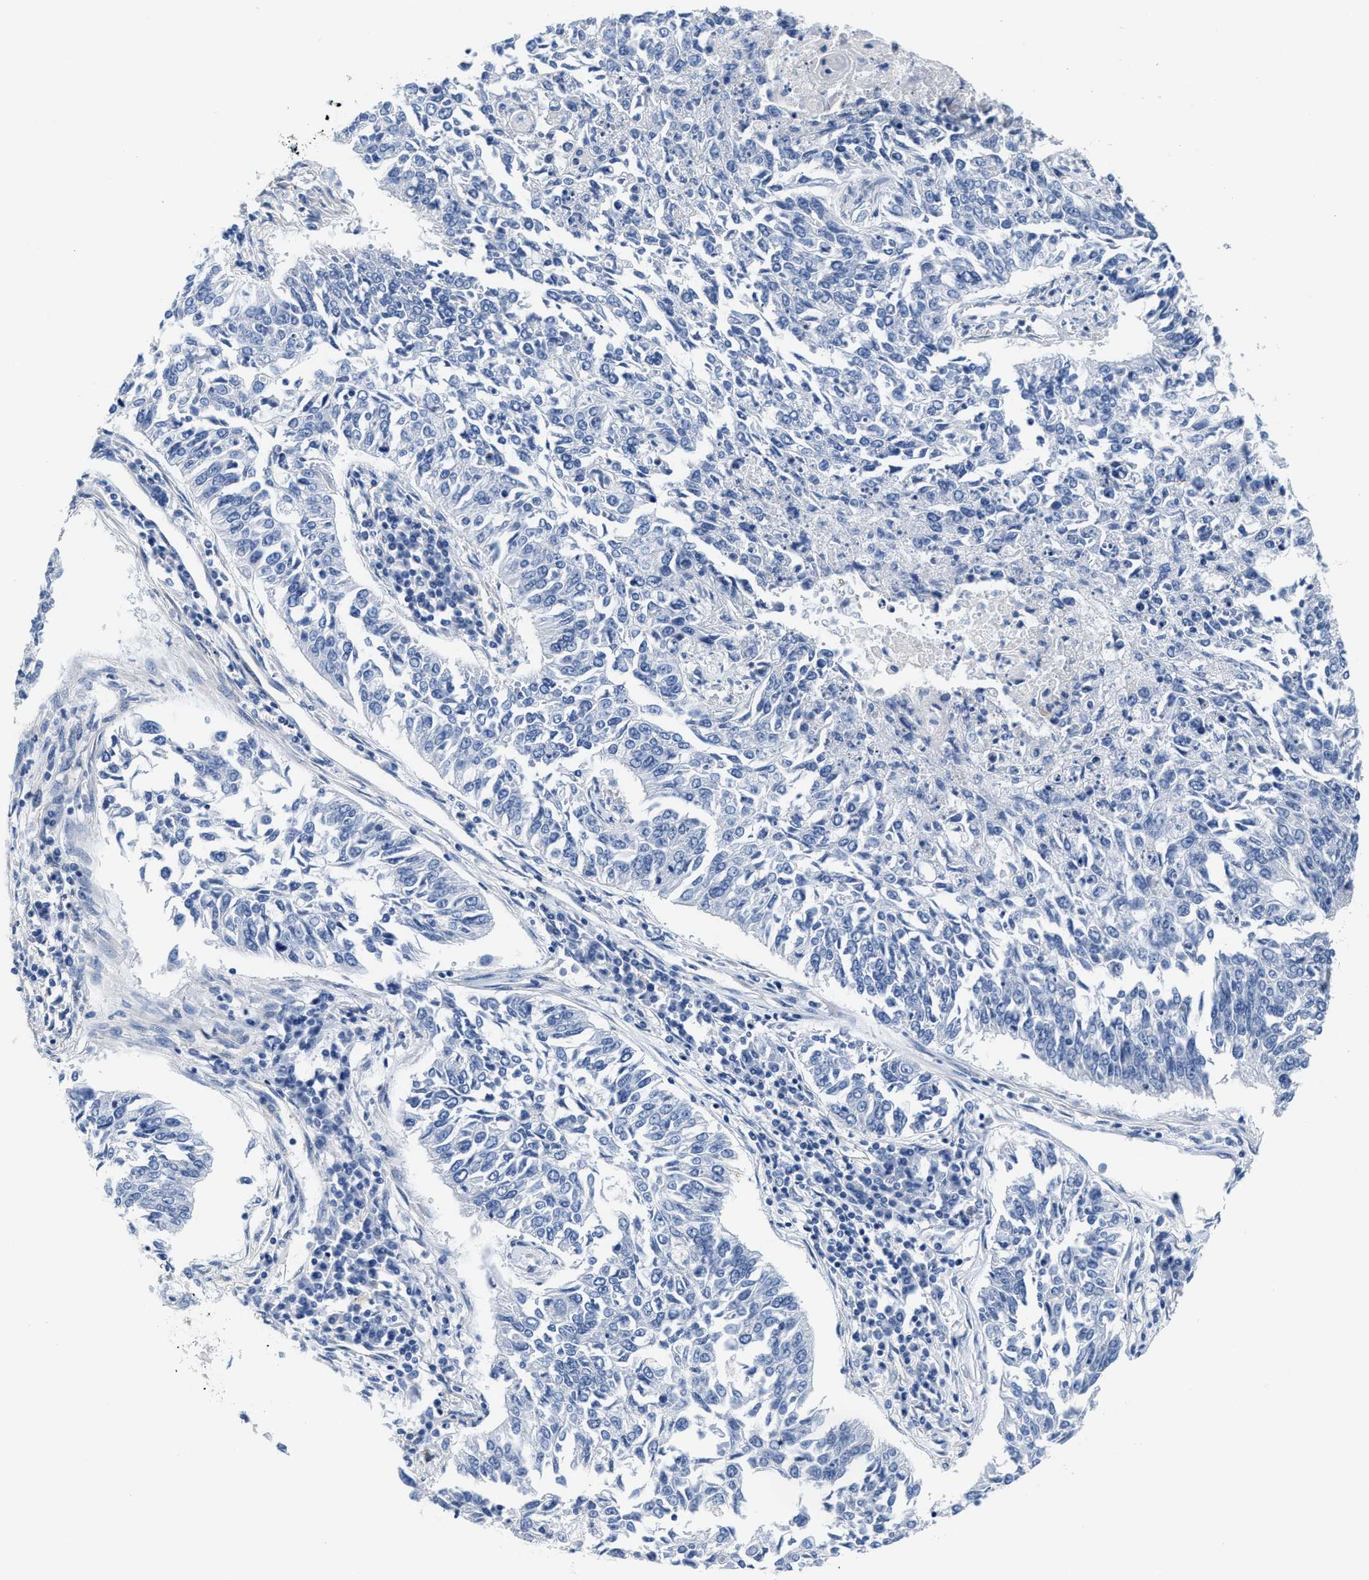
{"staining": {"intensity": "negative", "quantity": "none", "location": "none"}, "tissue": "lung cancer", "cell_type": "Tumor cells", "image_type": "cancer", "snomed": [{"axis": "morphology", "description": "Normal tissue, NOS"}, {"axis": "morphology", "description": "Squamous cell carcinoma, NOS"}, {"axis": "topography", "description": "Cartilage tissue"}, {"axis": "topography", "description": "Bronchus"}, {"axis": "topography", "description": "Lung"}], "caption": "High power microscopy image of an immunohistochemistry (IHC) micrograph of lung squamous cell carcinoma, revealing no significant expression in tumor cells. The staining was performed using DAB (3,3'-diaminobenzidine) to visualize the protein expression in brown, while the nuclei were stained in blue with hematoxylin (Magnification: 20x).", "gene": "DSCAM", "patient": {"sex": "female", "age": 49}}